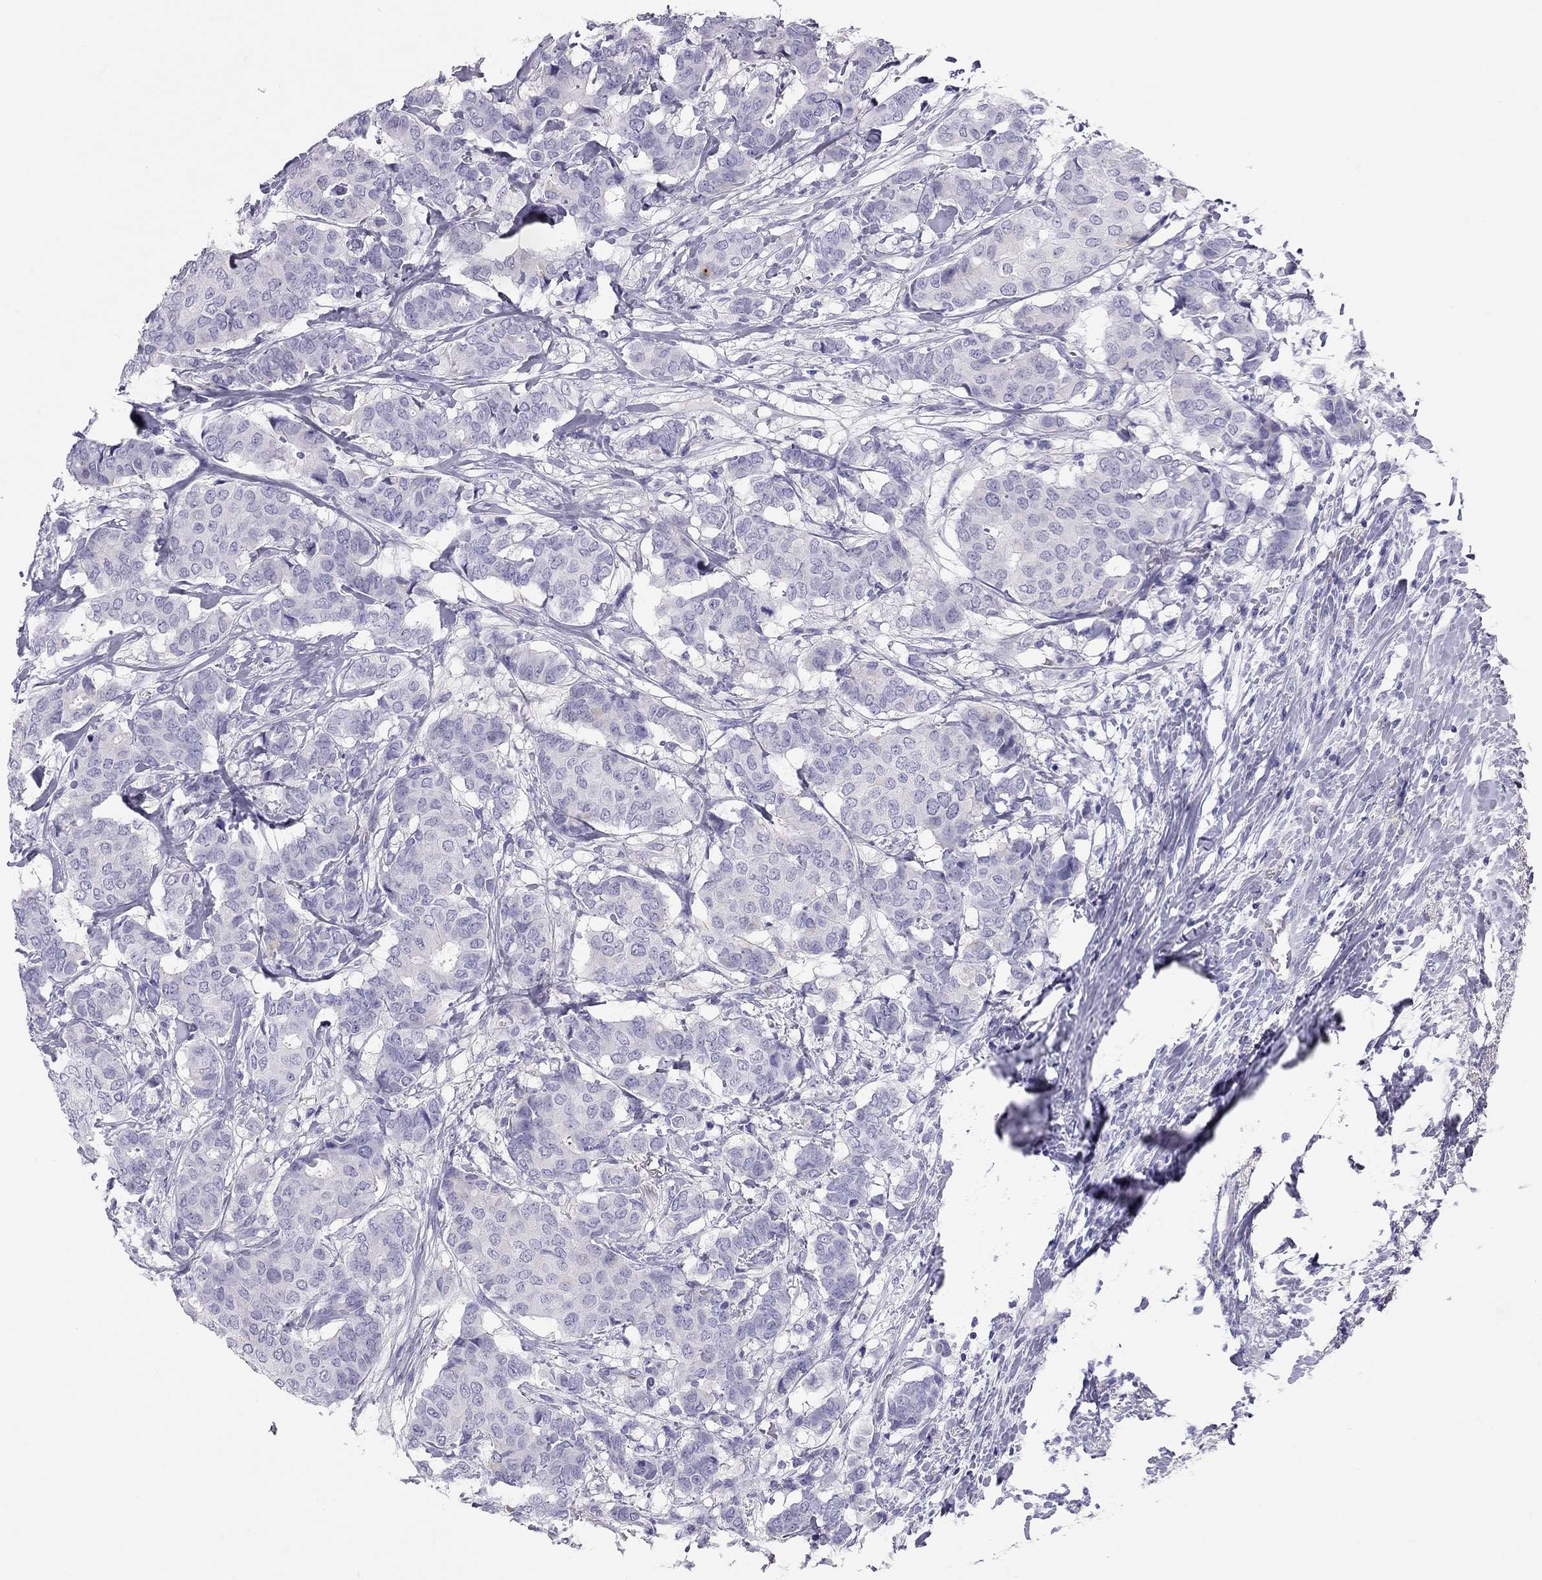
{"staining": {"intensity": "negative", "quantity": "none", "location": "none"}, "tissue": "breast cancer", "cell_type": "Tumor cells", "image_type": "cancer", "snomed": [{"axis": "morphology", "description": "Duct carcinoma"}, {"axis": "topography", "description": "Breast"}], "caption": "An immunohistochemistry (IHC) image of breast infiltrating ductal carcinoma is shown. There is no staining in tumor cells of breast infiltrating ductal carcinoma.", "gene": "FSCN3", "patient": {"sex": "female", "age": 75}}